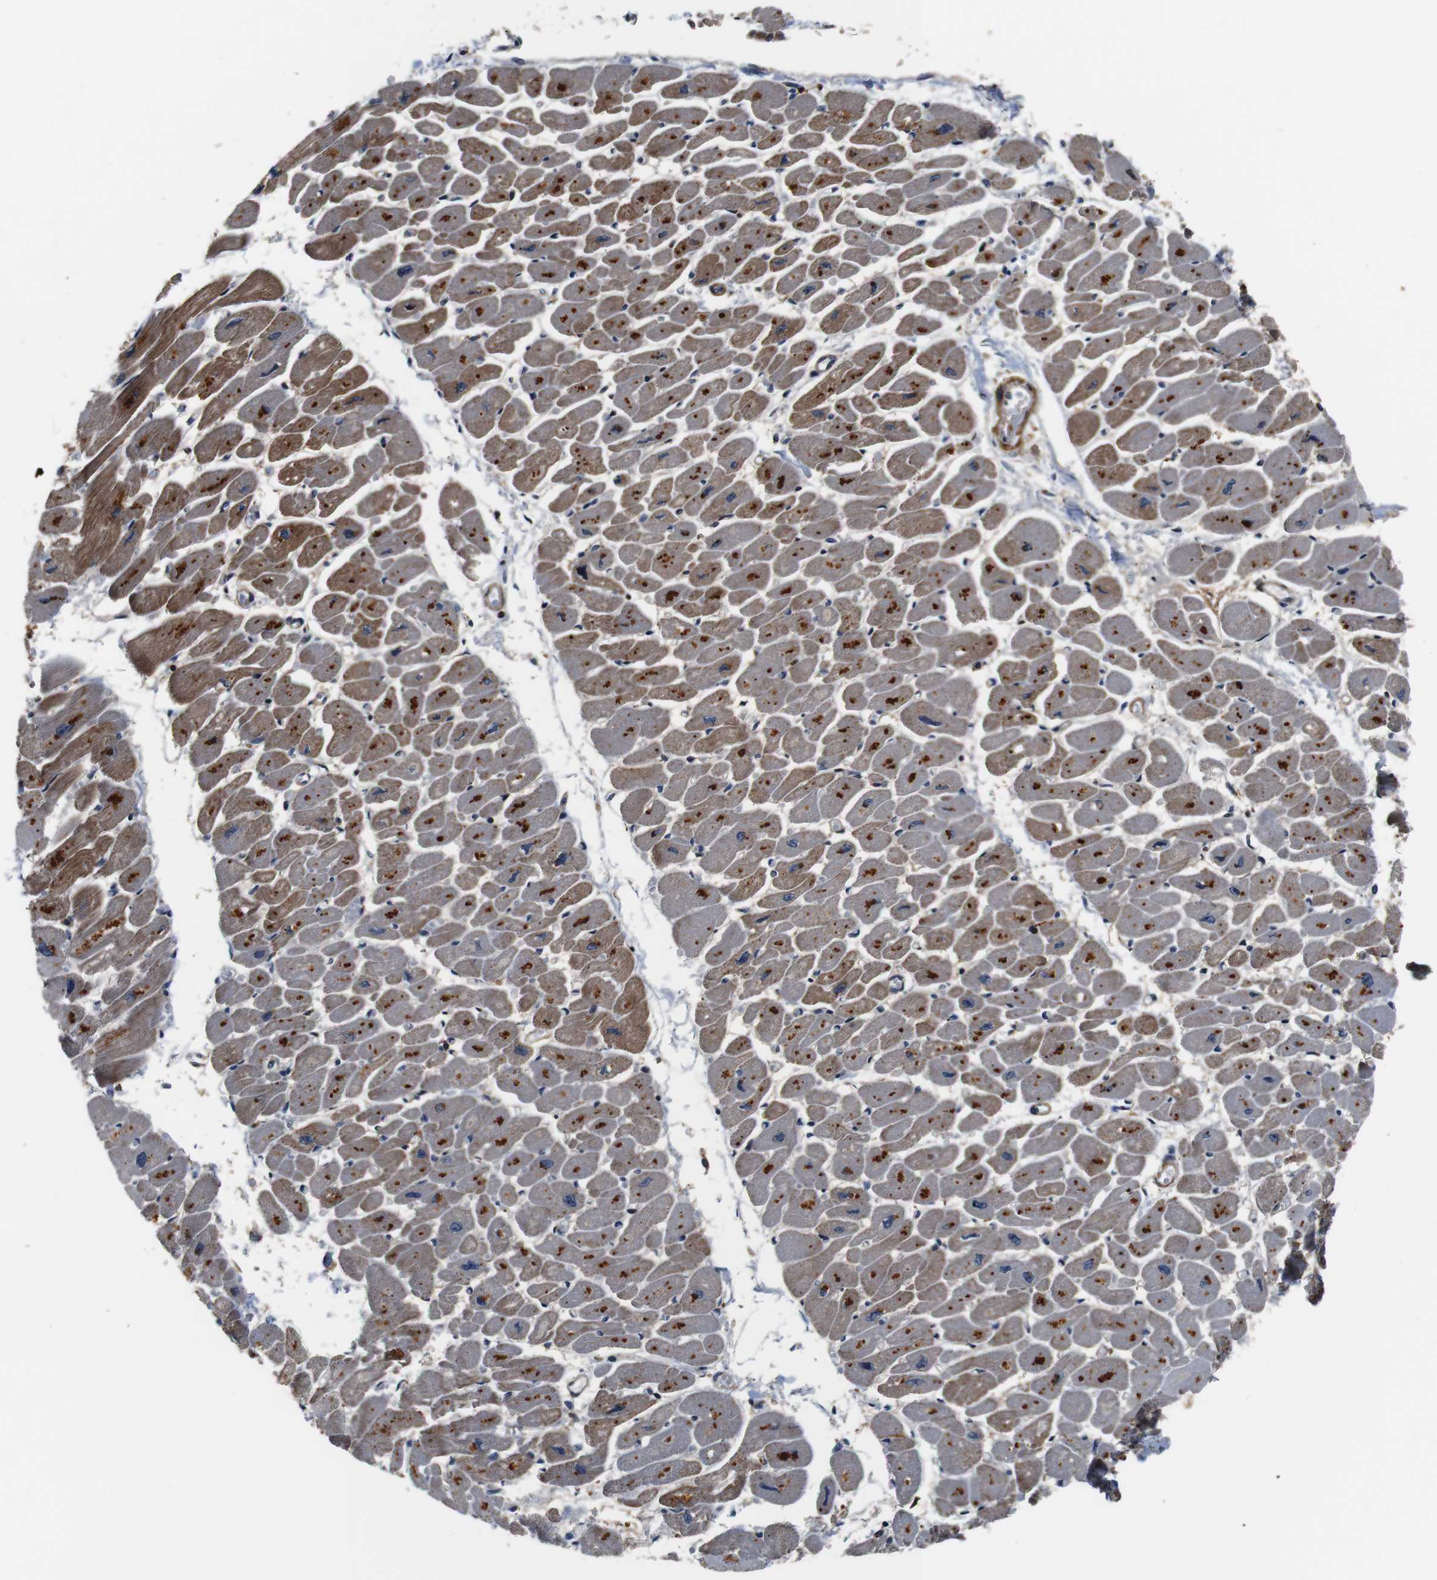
{"staining": {"intensity": "moderate", "quantity": ">75%", "location": "cytoplasmic/membranous"}, "tissue": "heart muscle", "cell_type": "Cardiomyocytes", "image_type": "normal", "snomed": [{"axis": "morphology", "description": "Normal tissue, NOS"}, {"axis": "topography", "description": "Heart"}], "caption": "Immunohistochemistry of benign human heart muscle exhibits medium levels of moderate cytoplasmic/membranous positivity in about >75% of cardiomyocytes.", "gene": "LRP4", "patient": {"sex": "female", "age": 54}}